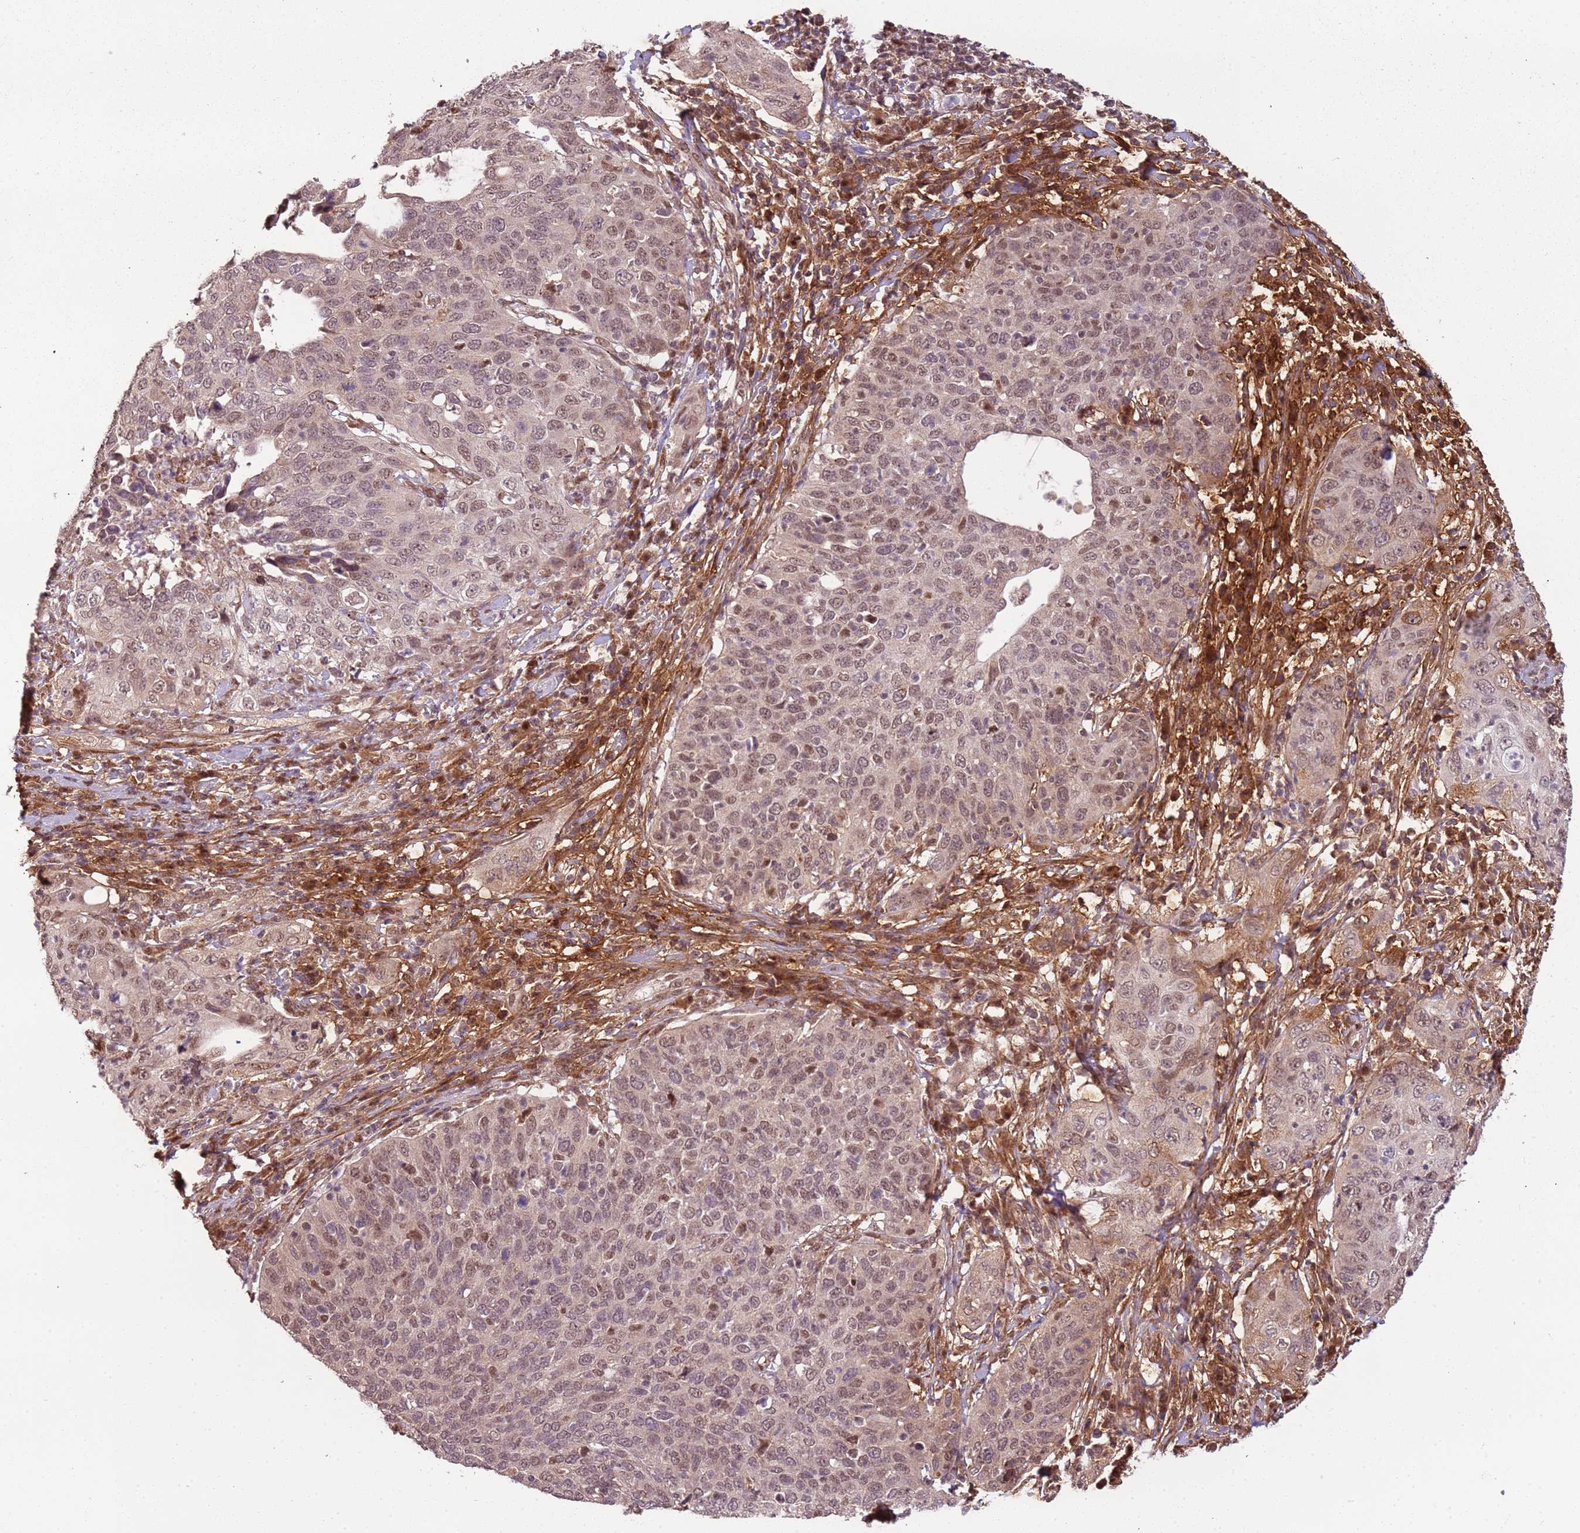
{"staining": {"intensity": "weak", "quantity": "25%-75%", "location": "nuclear"}, "tissue": "cervical cancer", "cell_type": "Tumor cells", "image_type": "cancer", "snomed": [{"axis": "morphology", "description": "Squamous cell carcinoma, NOS"}, {"axis": "topography", "description": "Cervix"}], "caption": "About 25%-75% of tumor cells in cervical squamous cell carcinoma display weak nuclear protein positivity as visualized by brown immunohistochemical staining.", "gene": "POLR3H", "patient": {"sex": "female", "age": 36}}